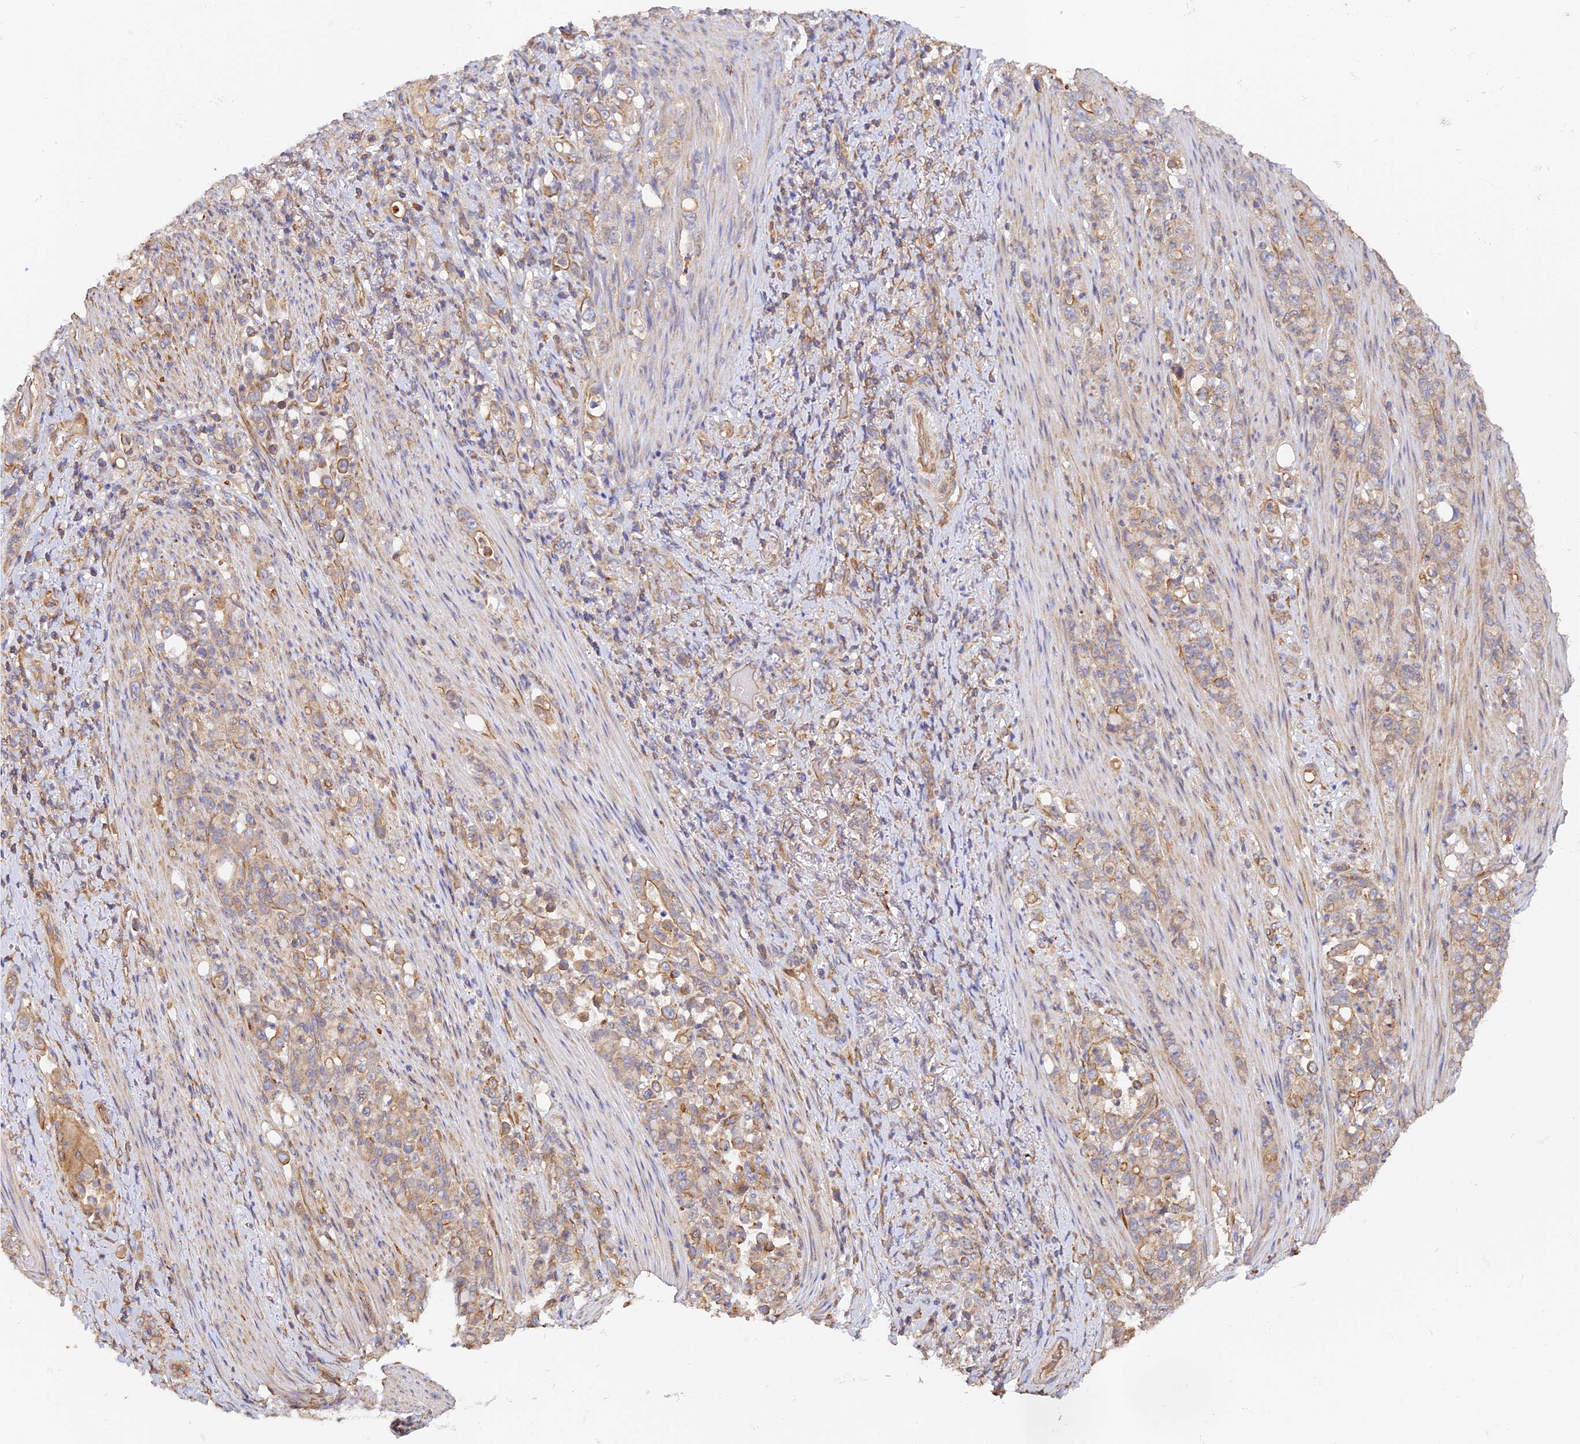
{"staining": {"intensity": "weak", "quantity": ">75%", "location": "cytoplasmic/membranous"}, "tissue": "stomach cancer", "cell_type": "Tumor cells", "image_type": "cancer", "snomed": [{"axis": "morphology", "description": "Normal tissue, NOS"}, {"axis": "morphology", "description": "Adenocarcinoma, NOS"}, {"axis": "topography", "description": "Stomach"}], "caption": "The photomicrograph demonstrates immunohistochemical staining of stomach cancer. There is weak cytoplasmic/membranous staining is identified in about >75% of tumor cells.", "gene": "MYO9A", "patient": {"sex": "female", "age": 79}}